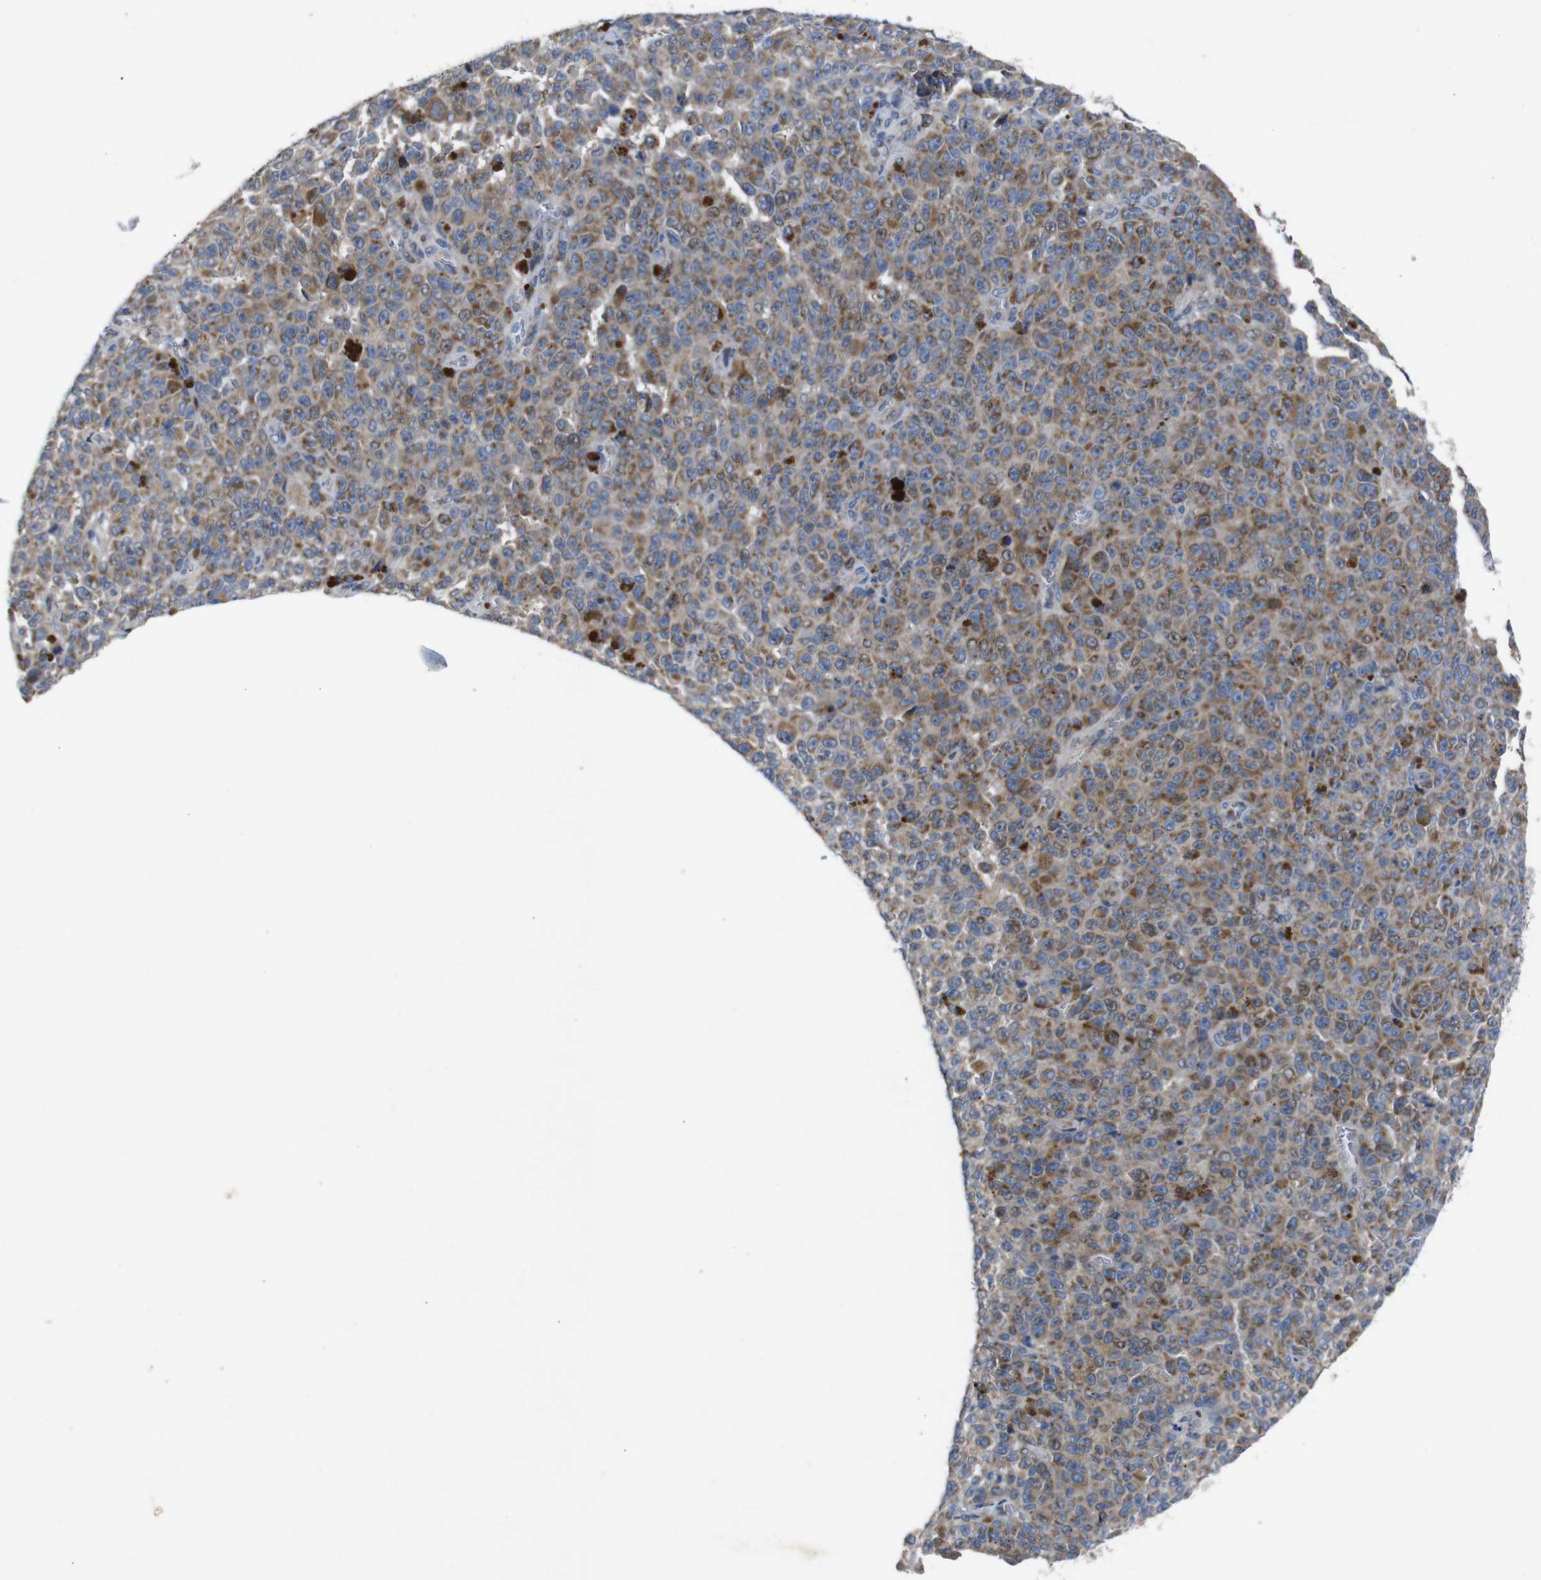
{"staining": {"intensity": "moderate", "quantity": ">75%", "location": "cytoplasmic/membranous"}, "tissue": "melanoma", "cell_type": "Tumor cells", "image_type": "cancer", "snomed": [{"axis": "morphology", "description": "Malignant melanoma, NOS"}, {"axis": "topography", "description": "Skin"}], "caption": "Protein analysis of melanoma tissue displays moderate cytoplasmic/membranous expression in approximately >75% of tumor cells.", "gene": "CHST10", "patient": {"sex": "female", "age": 82}}